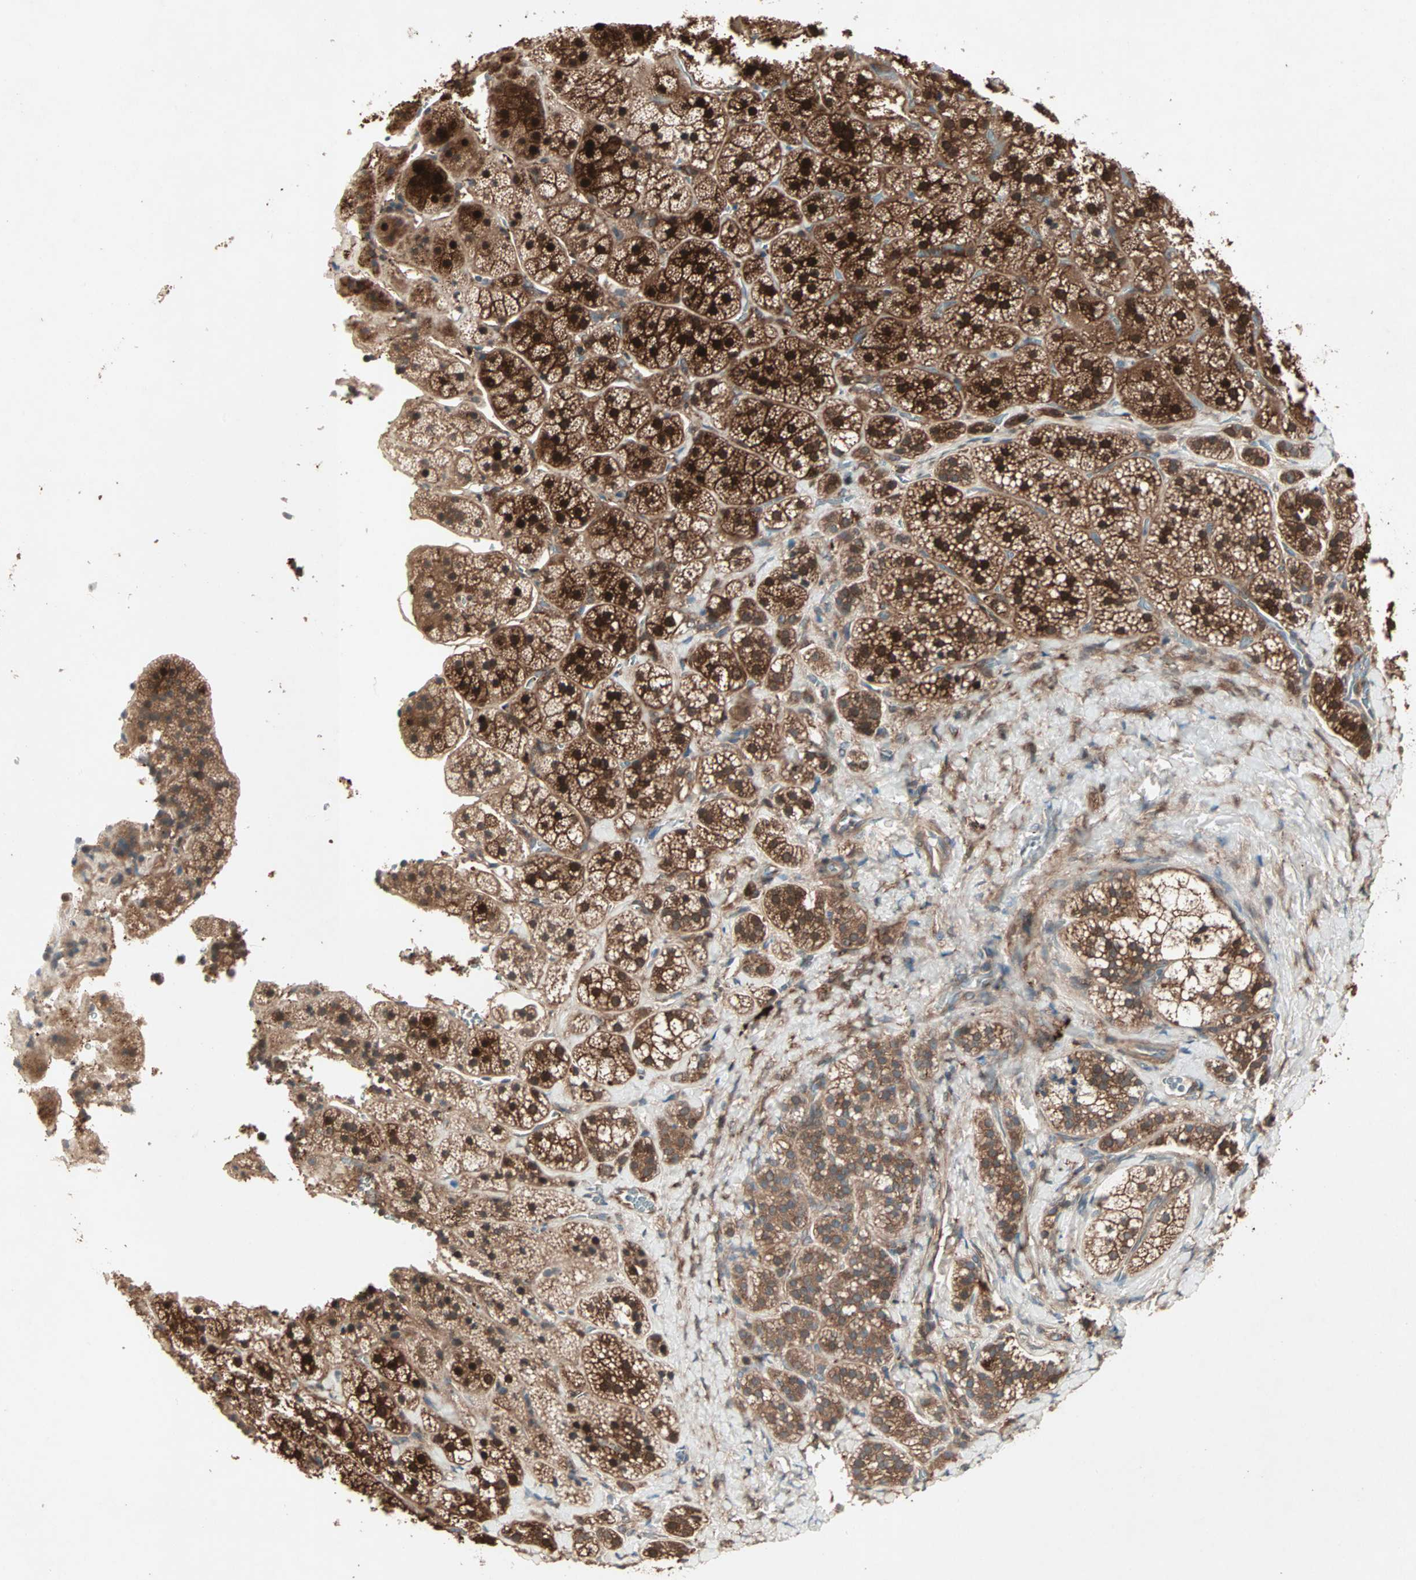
{"staining": {"intensity": "strong", "quantity": ">75%", "location": "cytoplasmic/membranous"}, "tissue": "adrenal gland", "cell_type": "Glandular cells", "image_type": "normal", "snomed": [{"axis": "morphology", "description": "Normal tissue, NOS"}, {"axis": "topography", "description": "Adrenal gland"}], "caption": "Normal adrenal gland reveals strong cytoplasmic/membranous positivity in about >75% of glandular cells, visualized by immunohistochemistry. The staining is performed using DAB (3,3'-diaminobenzidine) brown chromogen to label protein expression. The nuclei are counter-stained blue using hematoxylin.", "gene": "SDSL", "patient": {"sex": "female", "age": 44}}